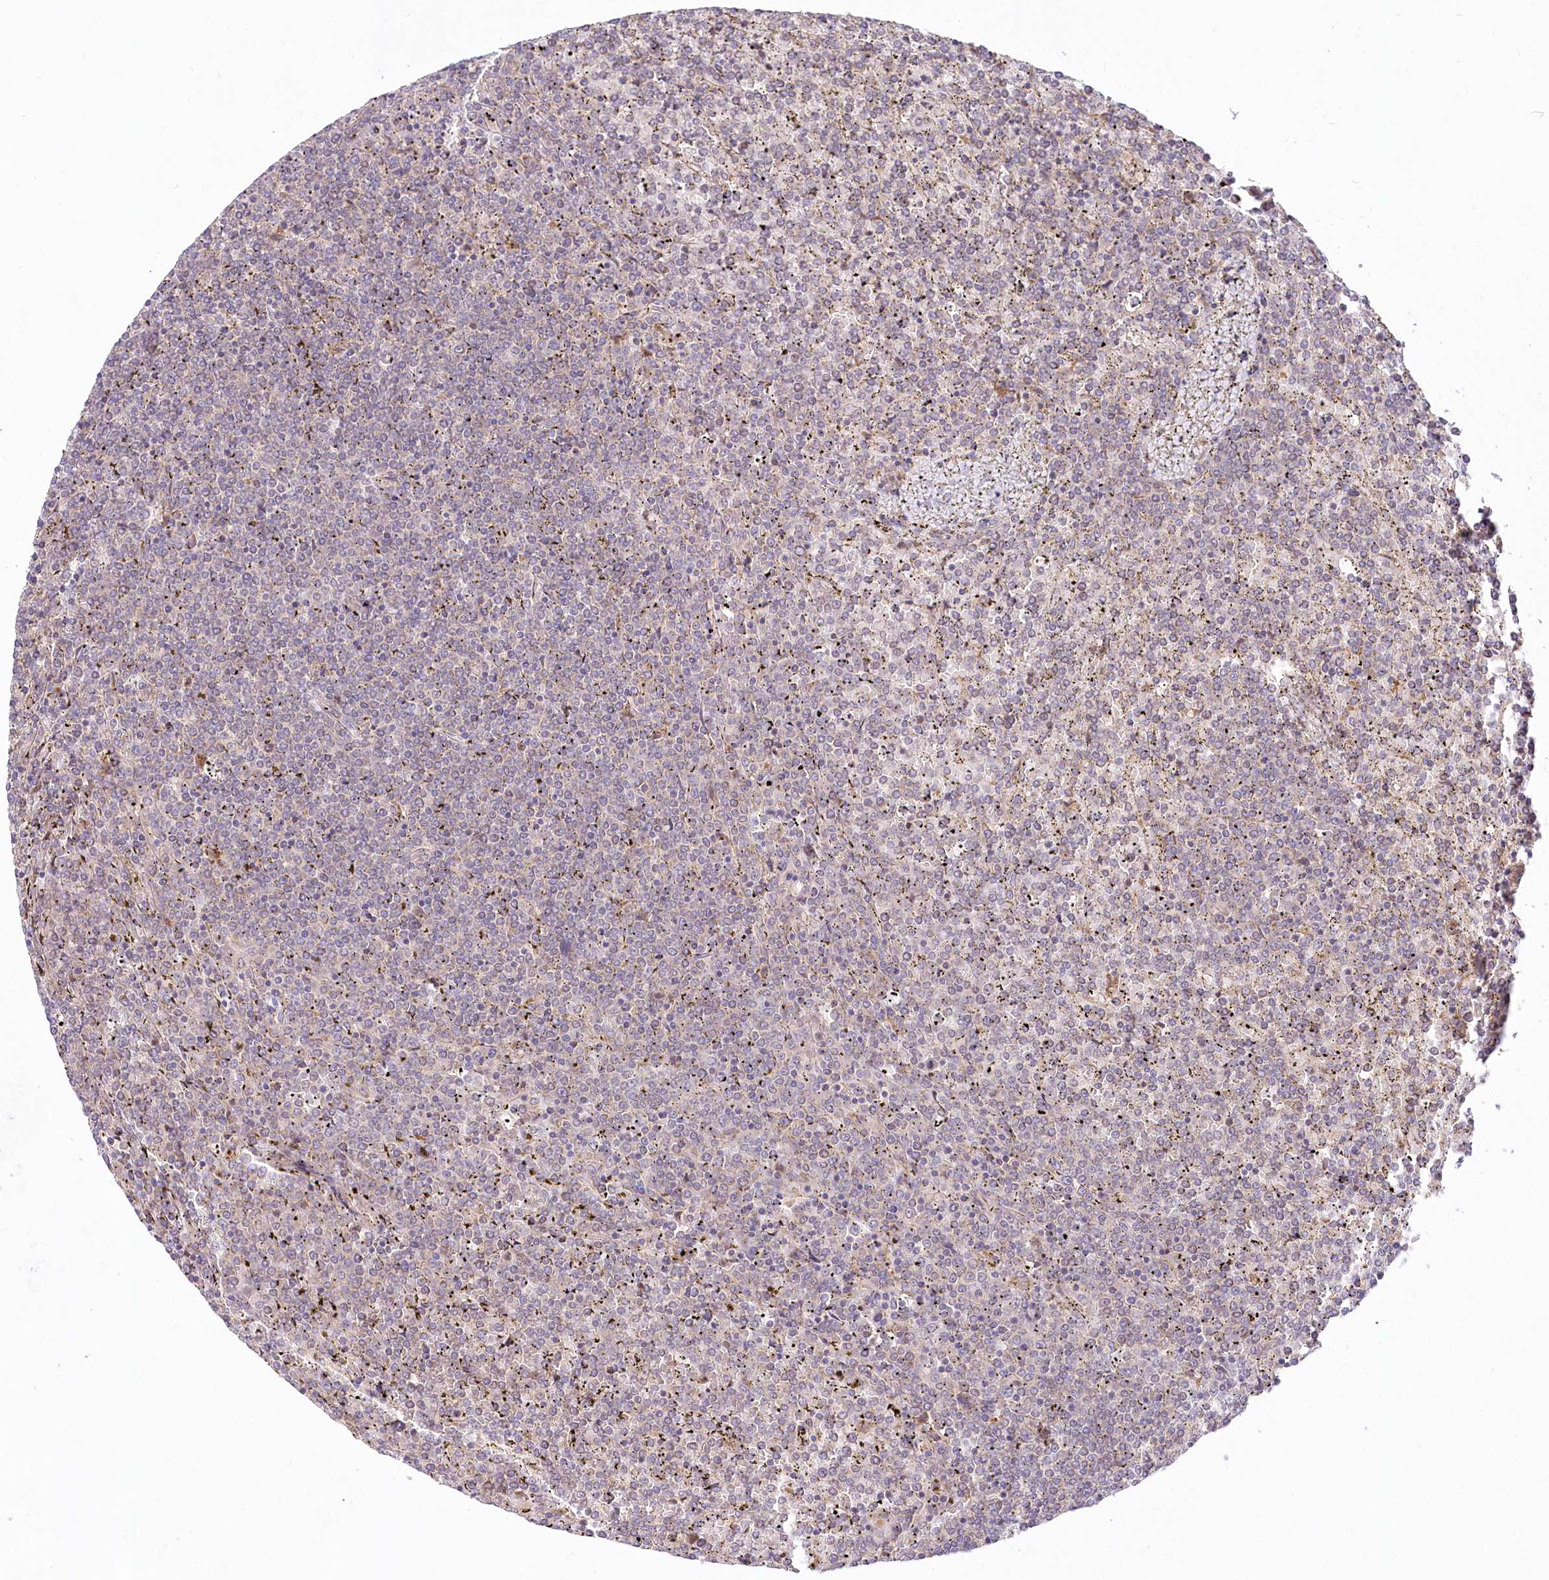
{"staining": {"intensity": "negative", "quantity": "none", "location": "none"}, "tissue": "lymphoma", "cell_type": "Tumor cells", "image_type": "cancer", "snomed": [{"axis": "morphology", "description": "Malignant lymphoma, non-Hodgkin's type, Low grade"}, {"axis": "topography", "description": "Spleen"}], "caption": "There is no significant positivity in tumor cells of lymphoma.", "gene": "PYROXD1", "patient": {"sex": "female", "age": 19}}